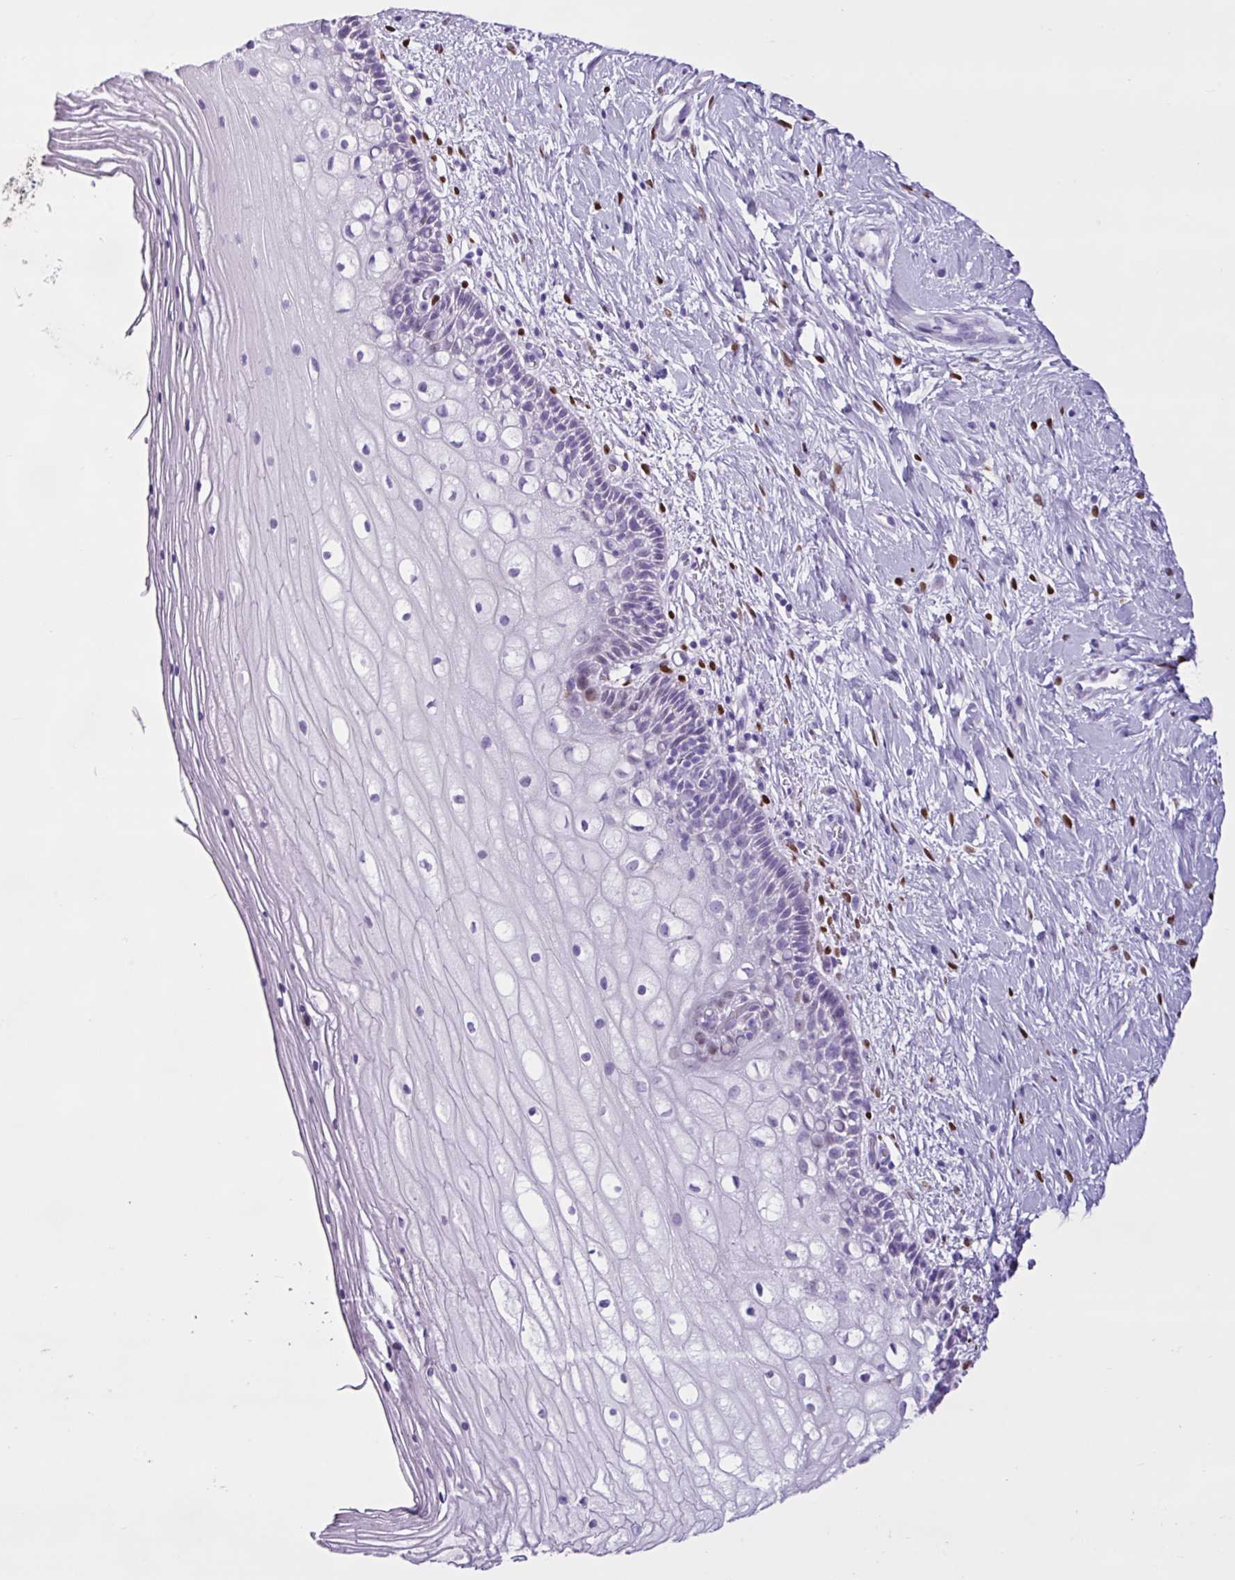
{"staining": {"intensity": "moderate", "quantity": ">75%", "location": "cytoplasmic/membranous,nuclear"}, "tissue": "cervix", "cell_type": "Glandular cells", "image_type": "normal", "snomed": [{"axis": "morphology", "description": "Normal tissue, NOS"}, {"axis": "topography", "description": "Cervix"}], "caption": "Benign cervix was stained to show a protein in brown. There is medium levels of moderate cytoplasmic/membranous,nuclear positivity in about >75% of glandular cells. Nuclei are stained in blue.", "gene": "PGR", "patient": {"sex": "female", "age": 36}}